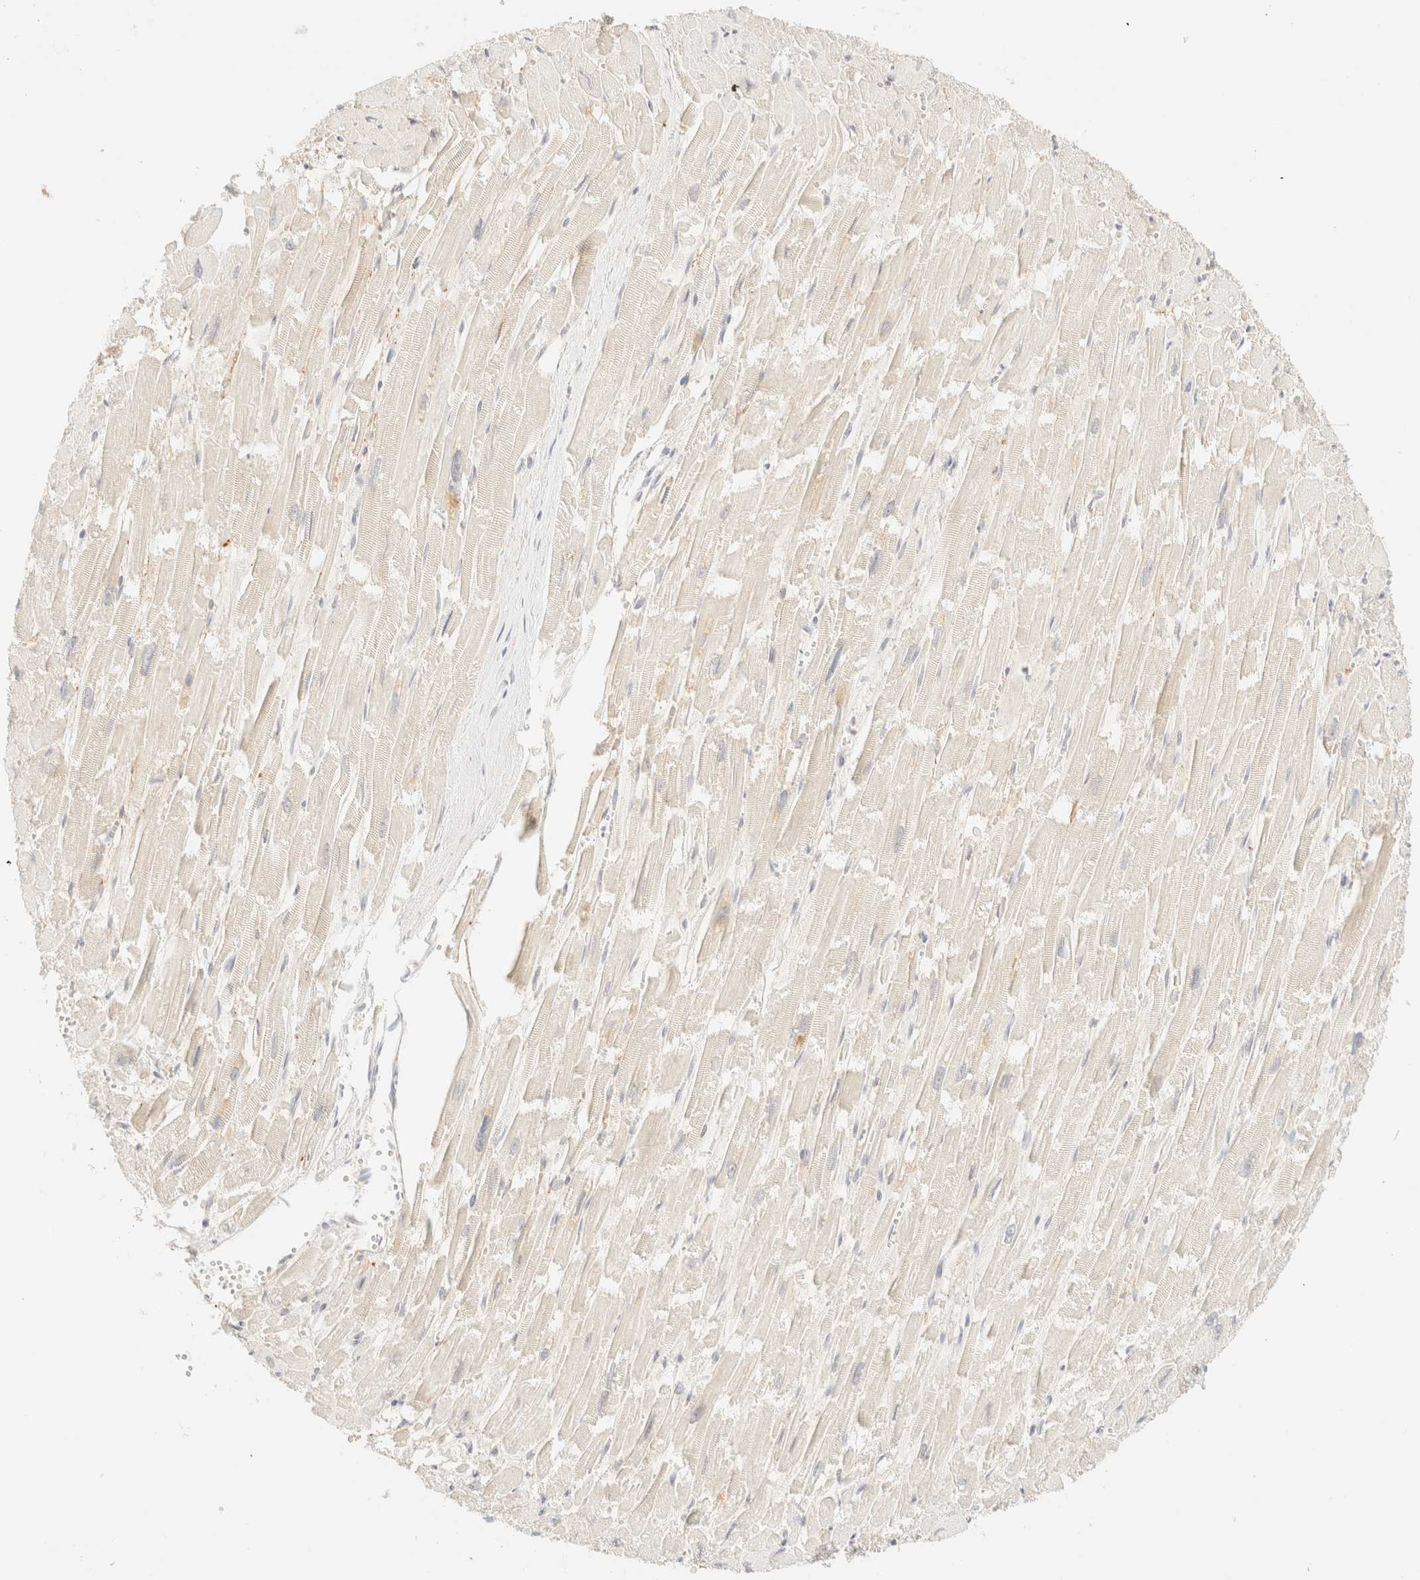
{"staining": {"intensity": "weak", "quantity": "<25%", "location": "cytoplasmic/membranous"}, "tissue": "heart muscle", "cell_type": "Cardiomyocytes", "image_type": "normal", "snomed": [{"axis": "morphology", "description": "Normal tissue, NOS"}, {"axis": "topography", "description": "Heart"}], "caption": "Immunohistochemistry of normal human heart muscle demonstrates no positivity in cardiomyocytes.", "gene": "TSR1", "patient": {"sex": "male", "age": 54}}